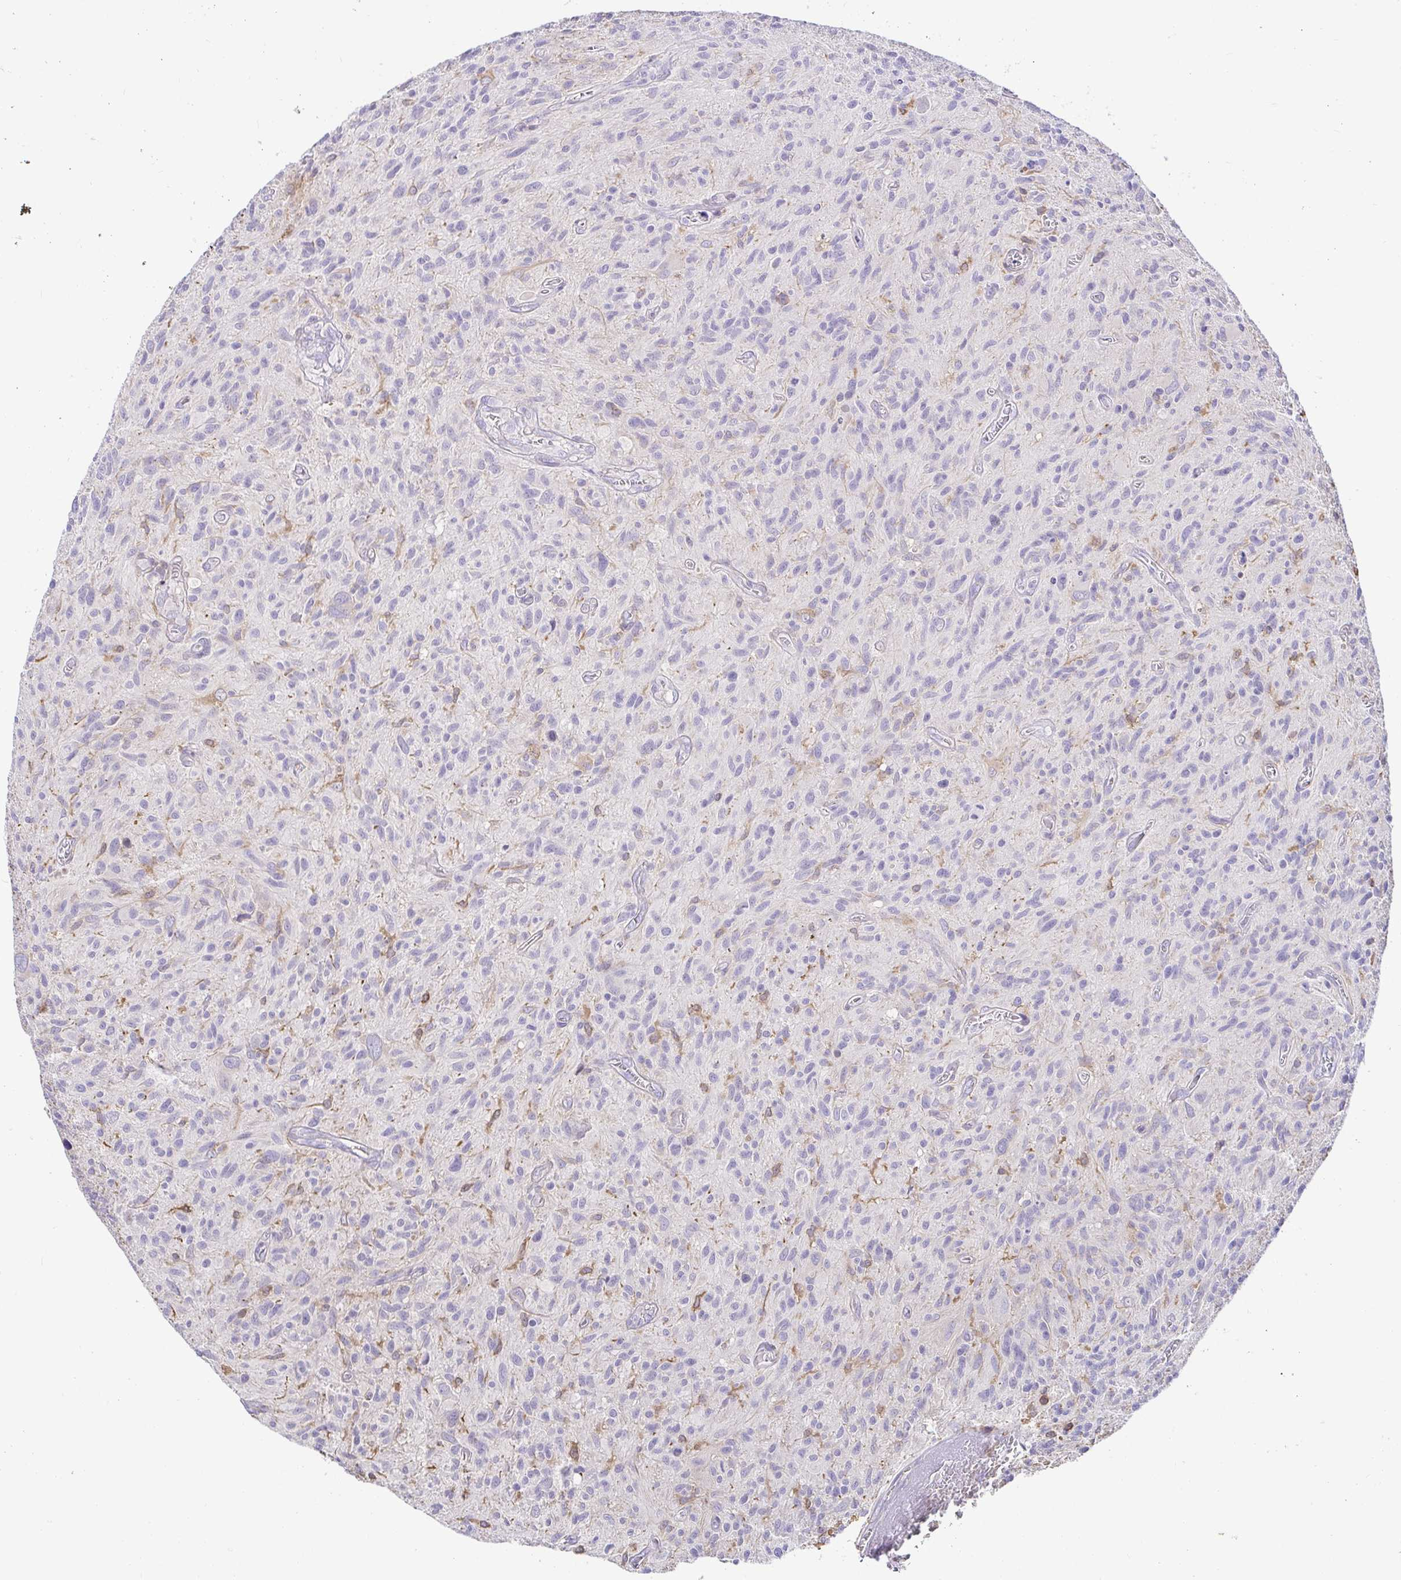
{"staining": {"intensity": "negative", "quantity": "none", "location": "none"}, "tissue": "glioma", "cell_type": "Tumor cells", "image_type": "cancer", "snomed": [{"axis": "morphology", "description": "Glioma, malignant, High grade"}, {"axis": "topography", "description": "Brain"}], "caption": "The image shows no significant staining in tumor cells of glioma. (DAB immunohistochemistry visualized using brightfield microscopy, high magnification).", "gene": "SKAP1", "patient": {"sex": "male", "age": 75}}